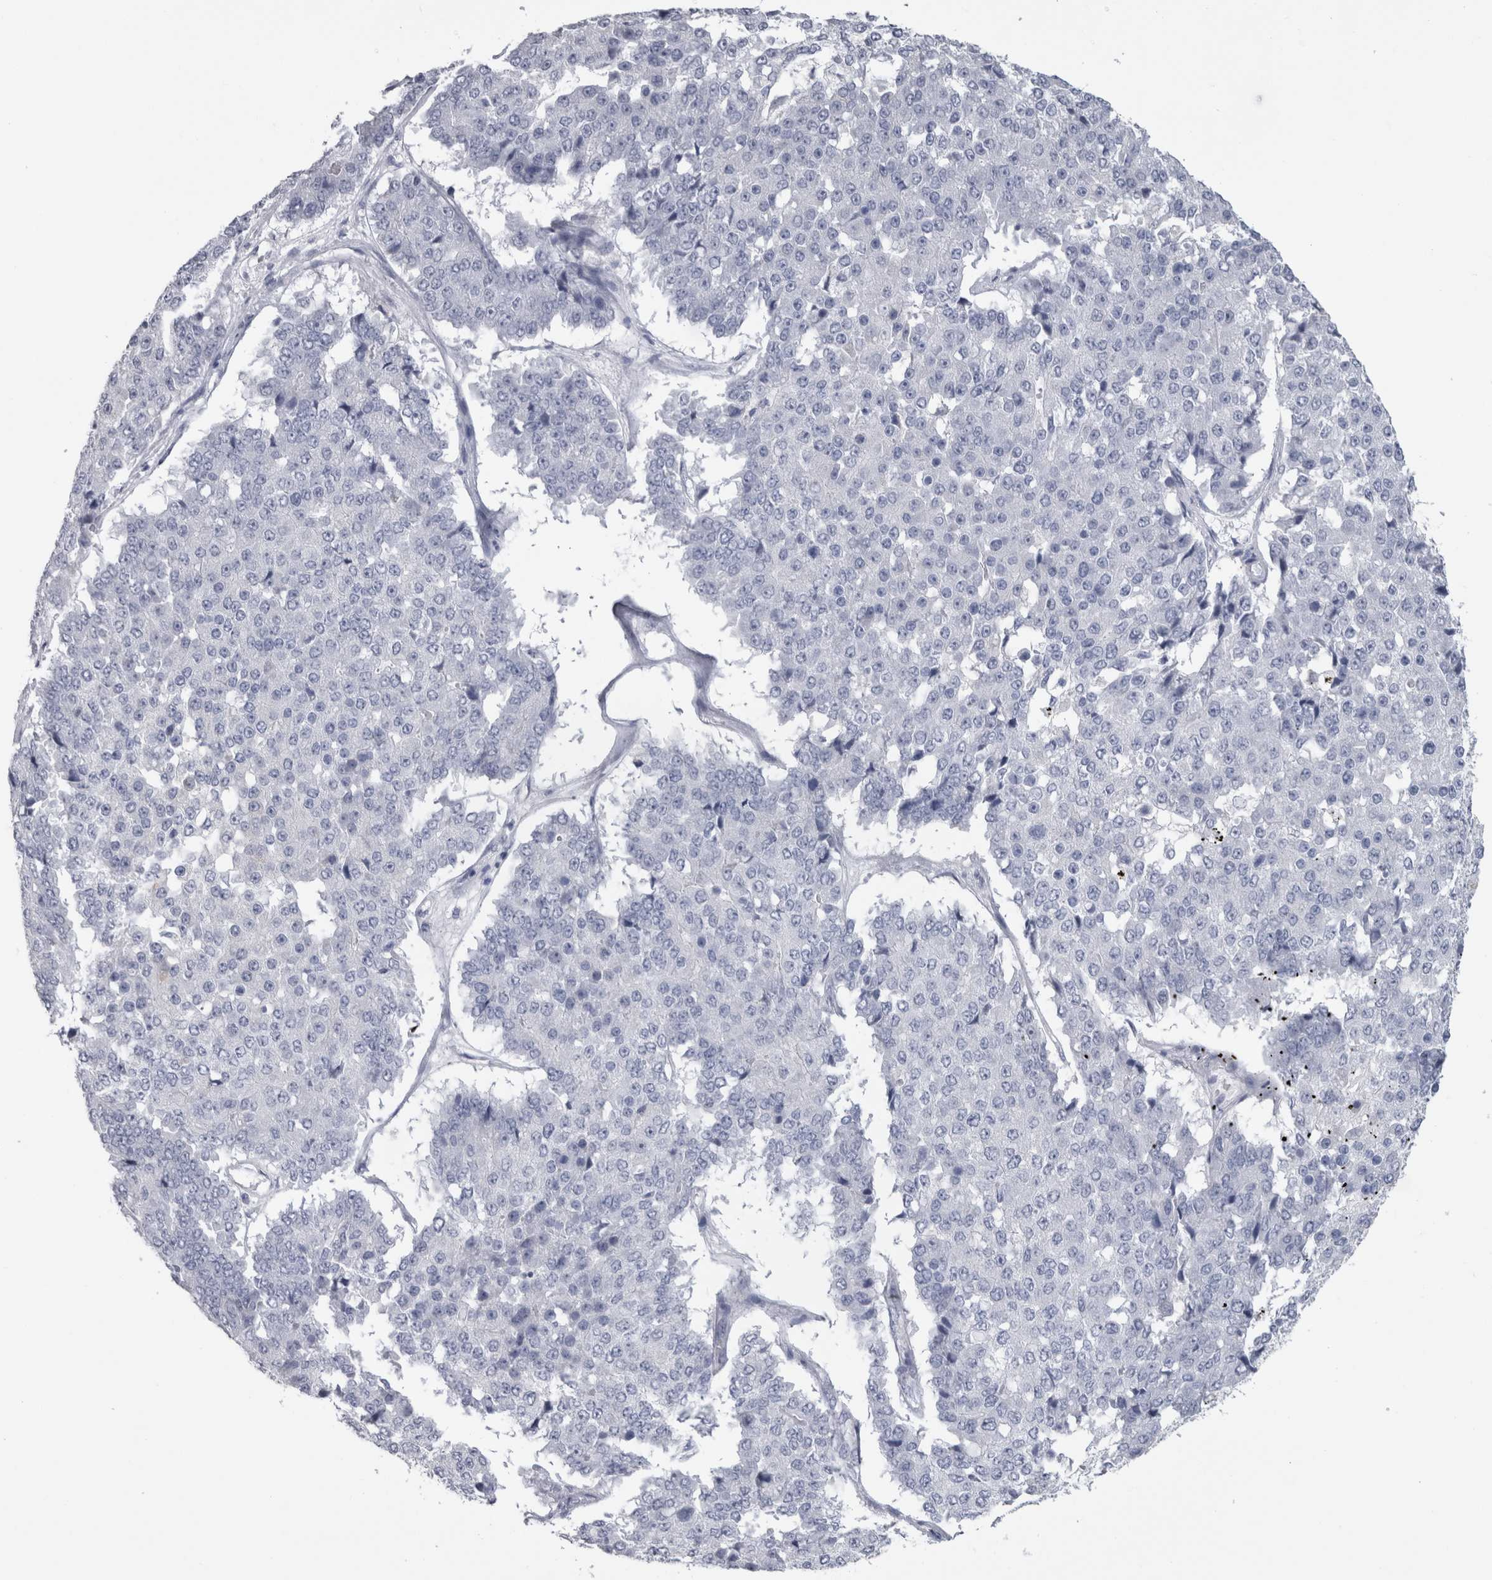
{"staining": {"intensity": "negative", "quantity": "none", "location": "none"}, "tissue": "pancreatic cancer", "cell_type": "Tumor cells", "image_type": "cancer", "snomed": [{"axis": "morphology", "description": "Adenocarcinoma, NOS"}, {"axis": "topography", "description": "Pancreas"}], "caption": "Adenocarcinoma (pancreatic) was stained to show a protein in brown. There is no significant staining in tumor cells.", "gene": "MSMB", "patient": {"sex": "male", "age": 50}}